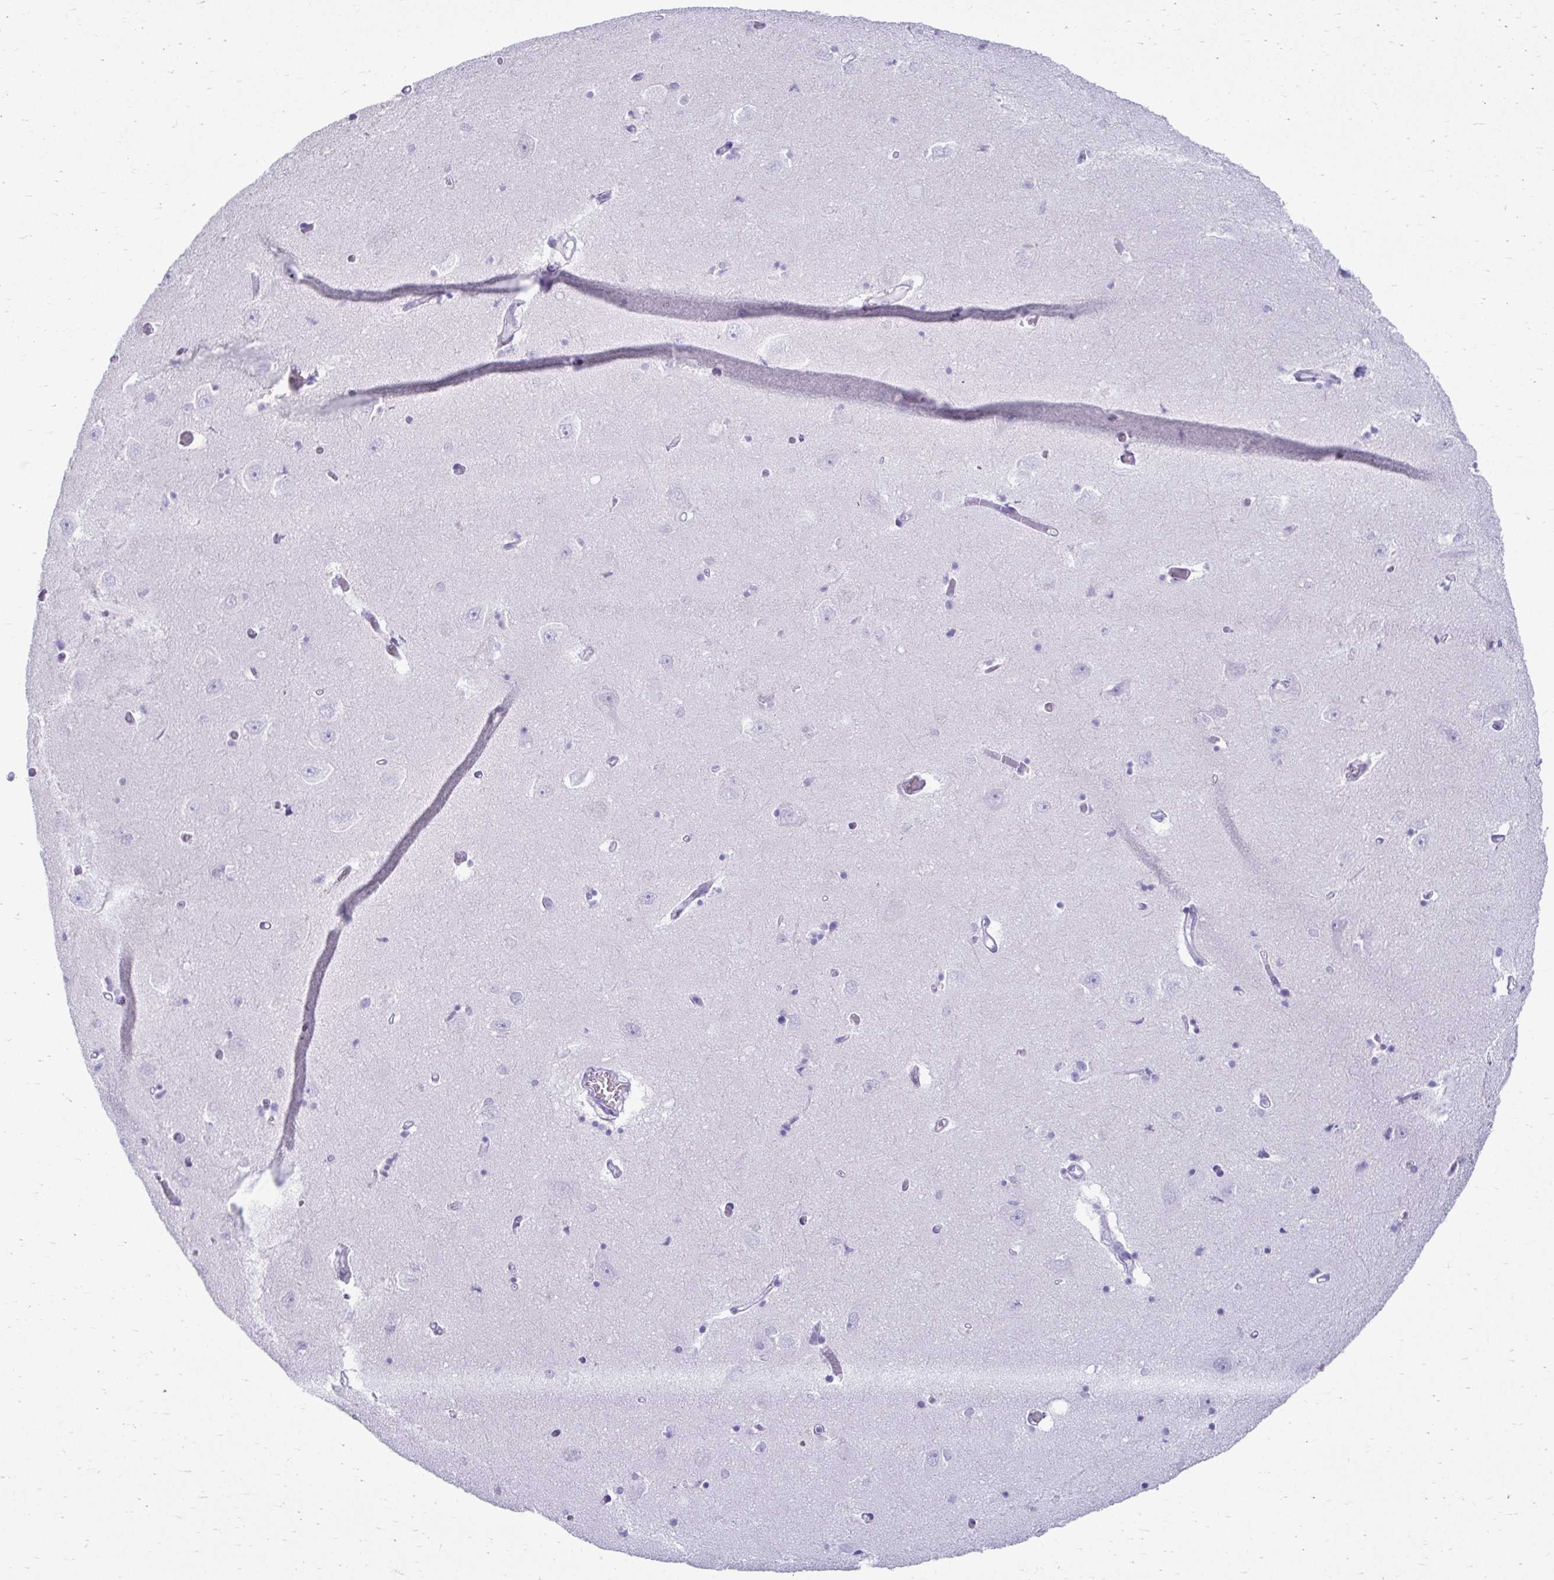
{"staining": {"intensity": "negative", "quantity": "none", "location": "none"}, "tissue": "caudate", "cell_type": "Glial cells", "image_type": "normal", "snomed": [{"axis": "morphology", "description": "Normal tissue, NOS"}, {"axis": "topography", "description": "Lateral ventricle wall"}, {"axis": "topography", "description": "Hippocampus"}], "caption": "Immunohistochemical staining of benign caudate exhibits no significant positivity in glial cells.", "gene": "ATP4B", "patient": {"sex": "female", "age": 63}}